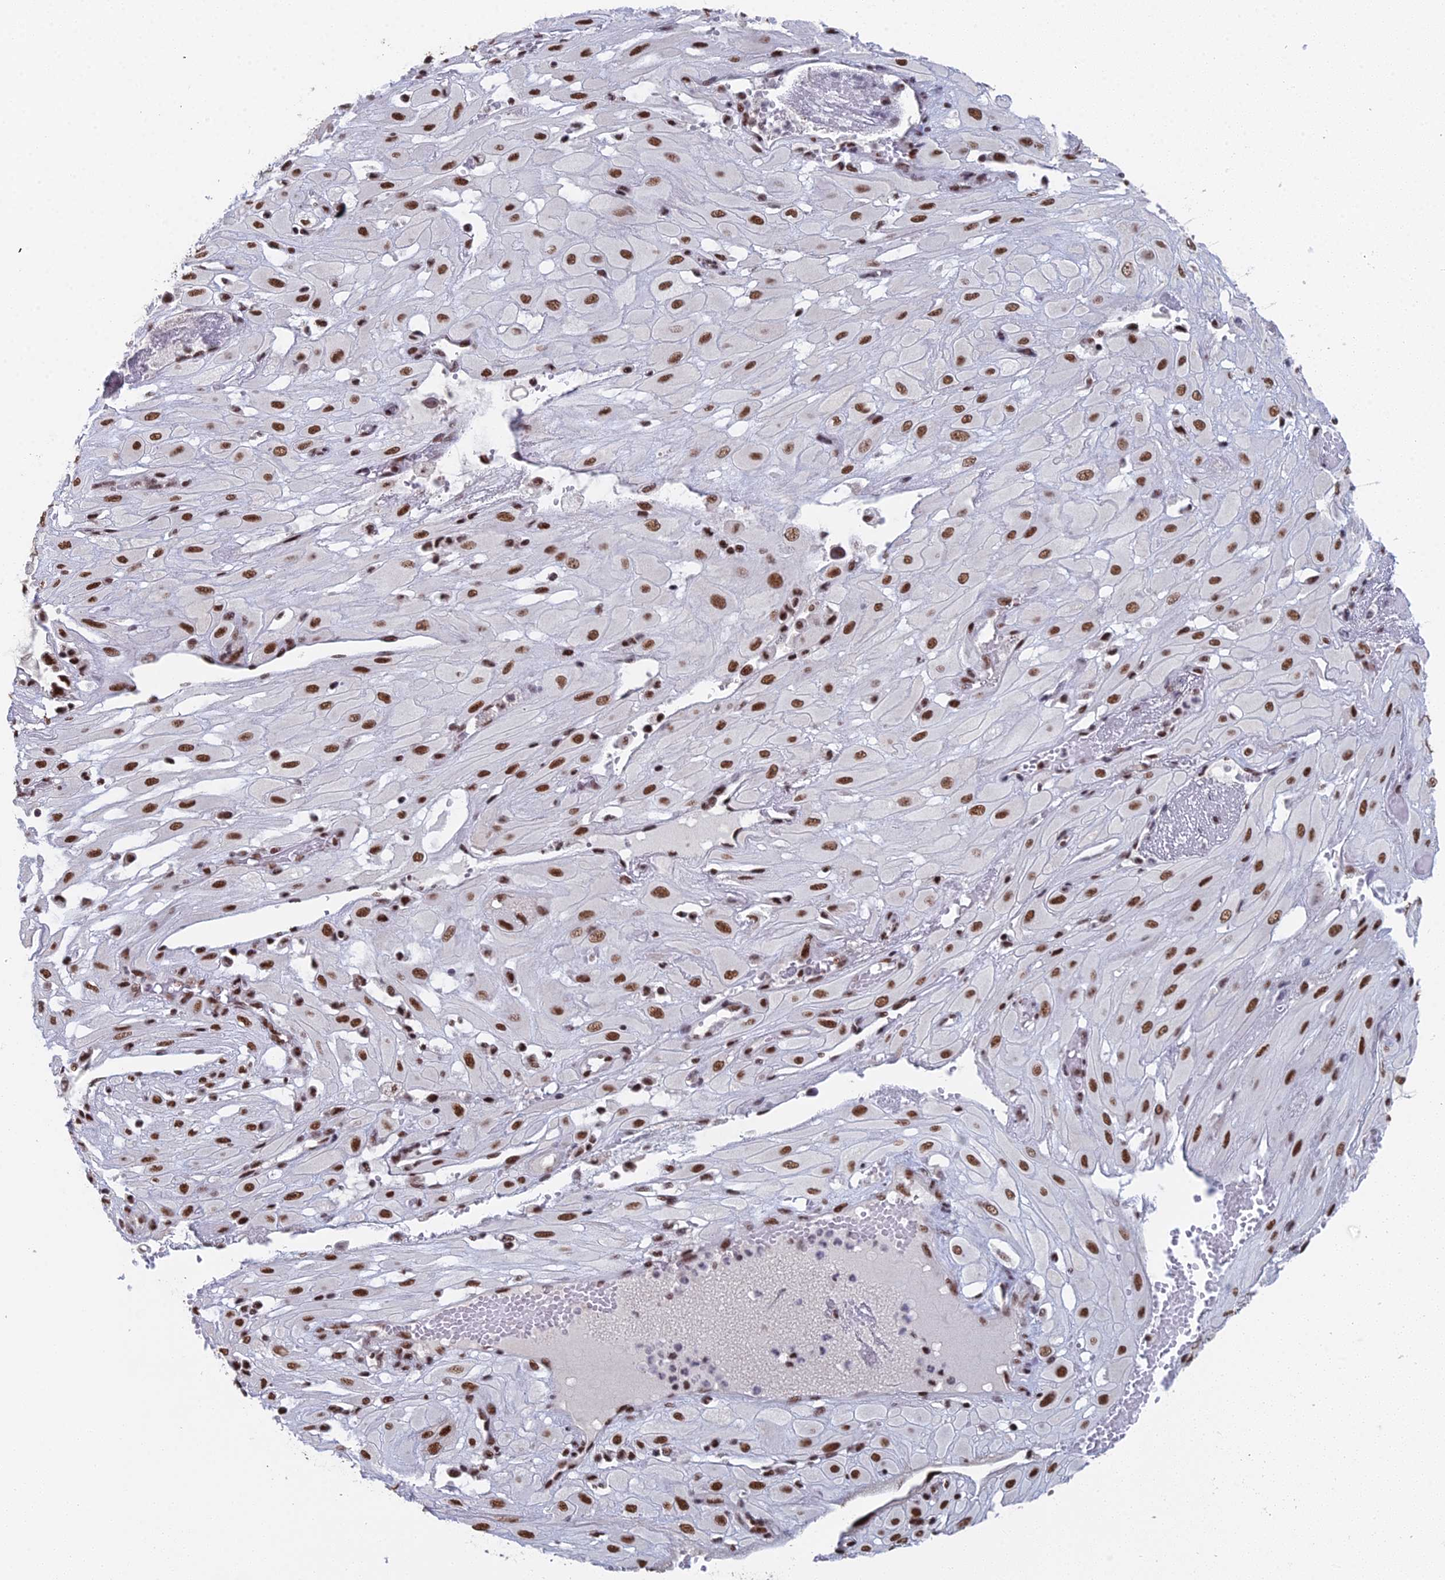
{"staining": {"intensity": "strong", "quantity": ">75%", "location": "nuclear"}, "tissue": "cervical cancer", "cell_type": "Tumor cells", "image_type": "cancer", "snomed": [{"axis": "morphology", "description": "Squamous cell carcinoma, NOS"}, {"axis": "topography", "description": "Cervix"}], "caption": "Protein expression analysis of cervical cancer shows strong nuclear positivity in approximately >75% of tumor cells.", "gene": "SF3B3", "patient": {"sex": "female", "age": 36}}